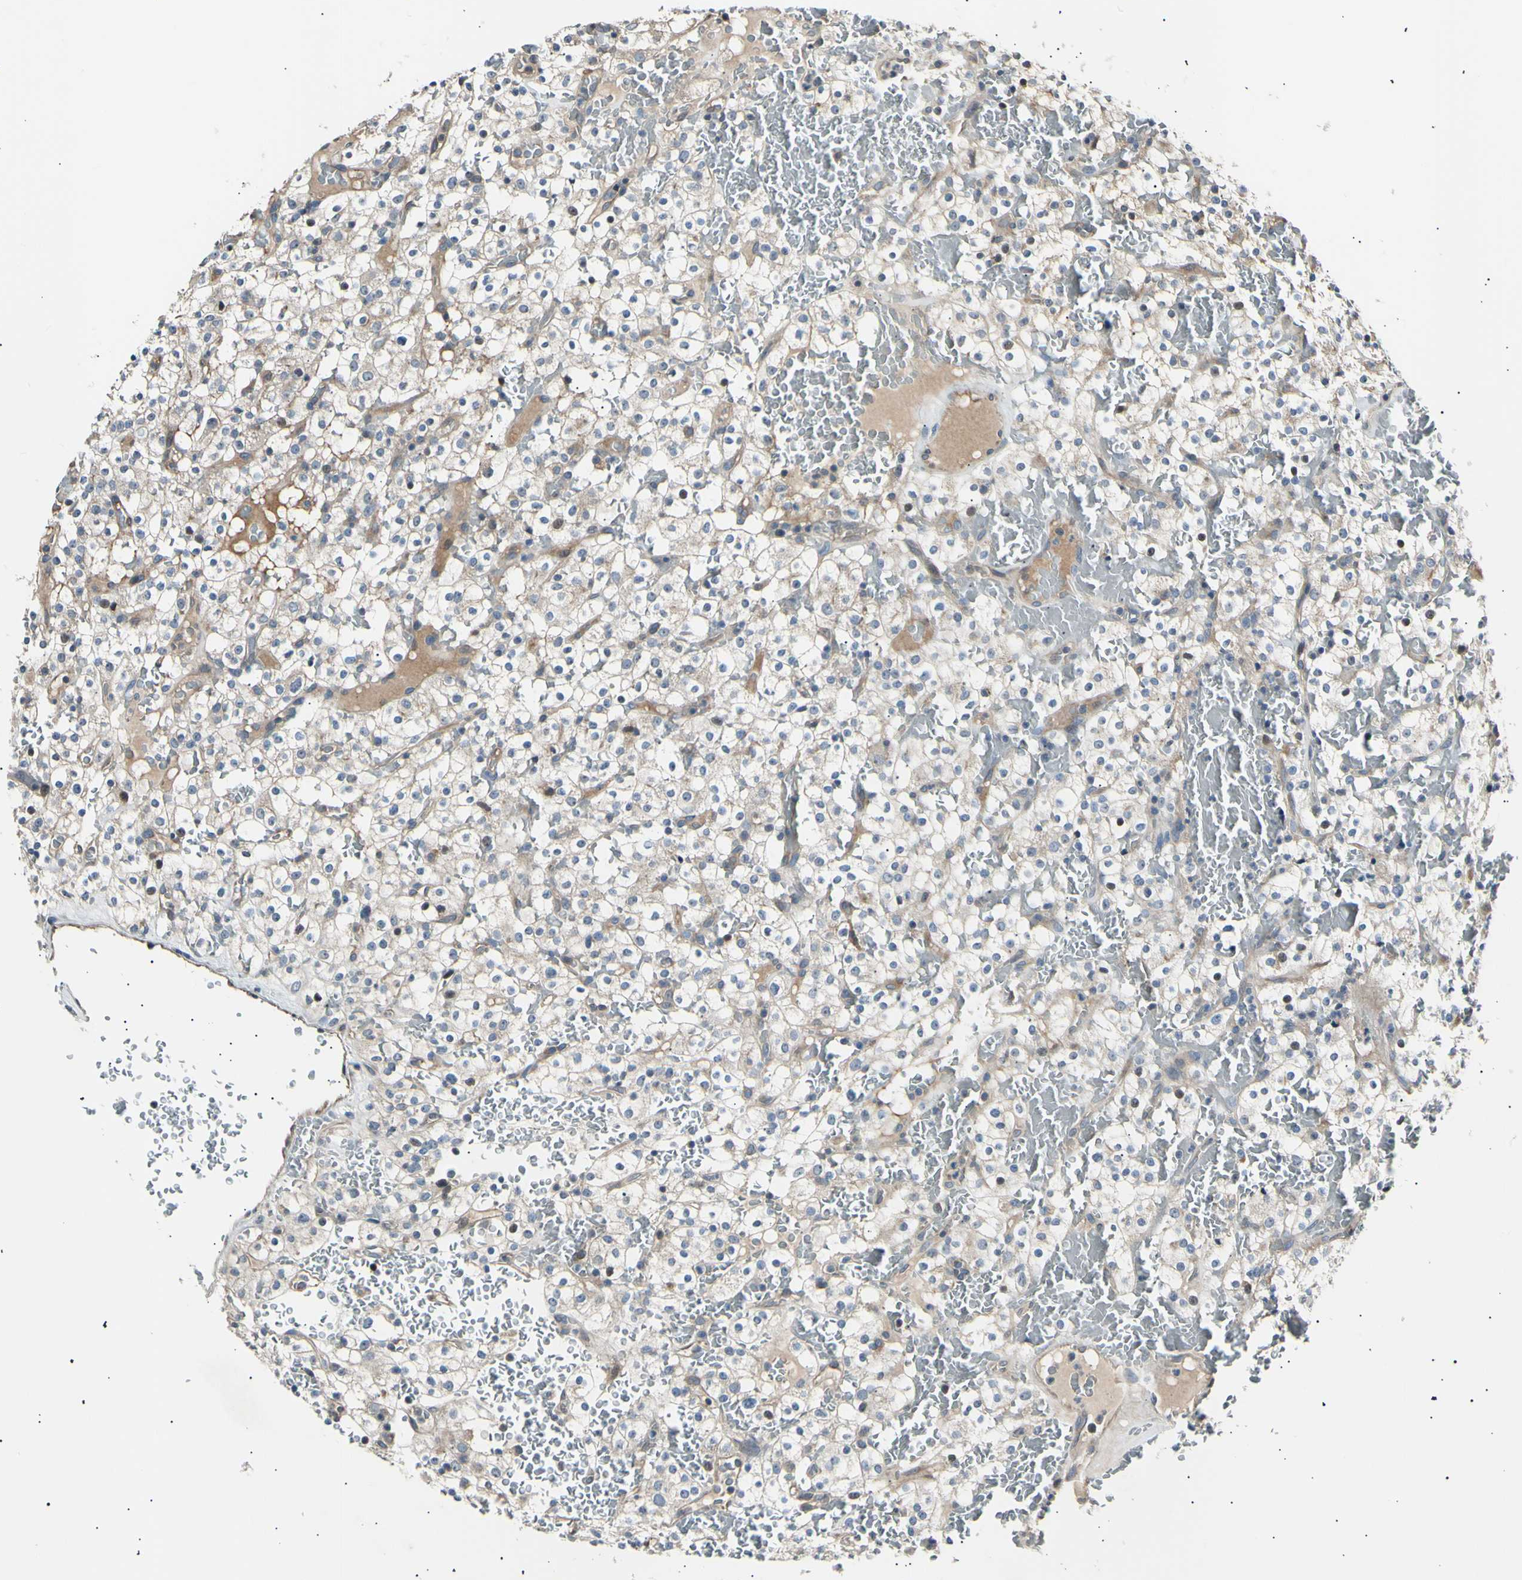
{"staining": {"intensity": "weak", "quantity": ">75%", "location": "cytoplasmic/membranous"}, "tissue": "renal cancer", "cell_type": "Tumor cells", "image_type": "cancer", "snomed": [{"axis": "morphology", "description": "Normal tissue, NOS"}, {"axis": "morphology", "description": "Adenocarcinoma, NOS"}, {"axis": "topography", "description": "Kidney"}], "caption": "Immunohistochemical staining of renal cancer (adenocarcinoma) reveals weak cytoplasmic/membranous protein positivity in about >75% of tumor cells.", "gene": "ITGA6", "patient": {"sex": "female", "age": 72}}